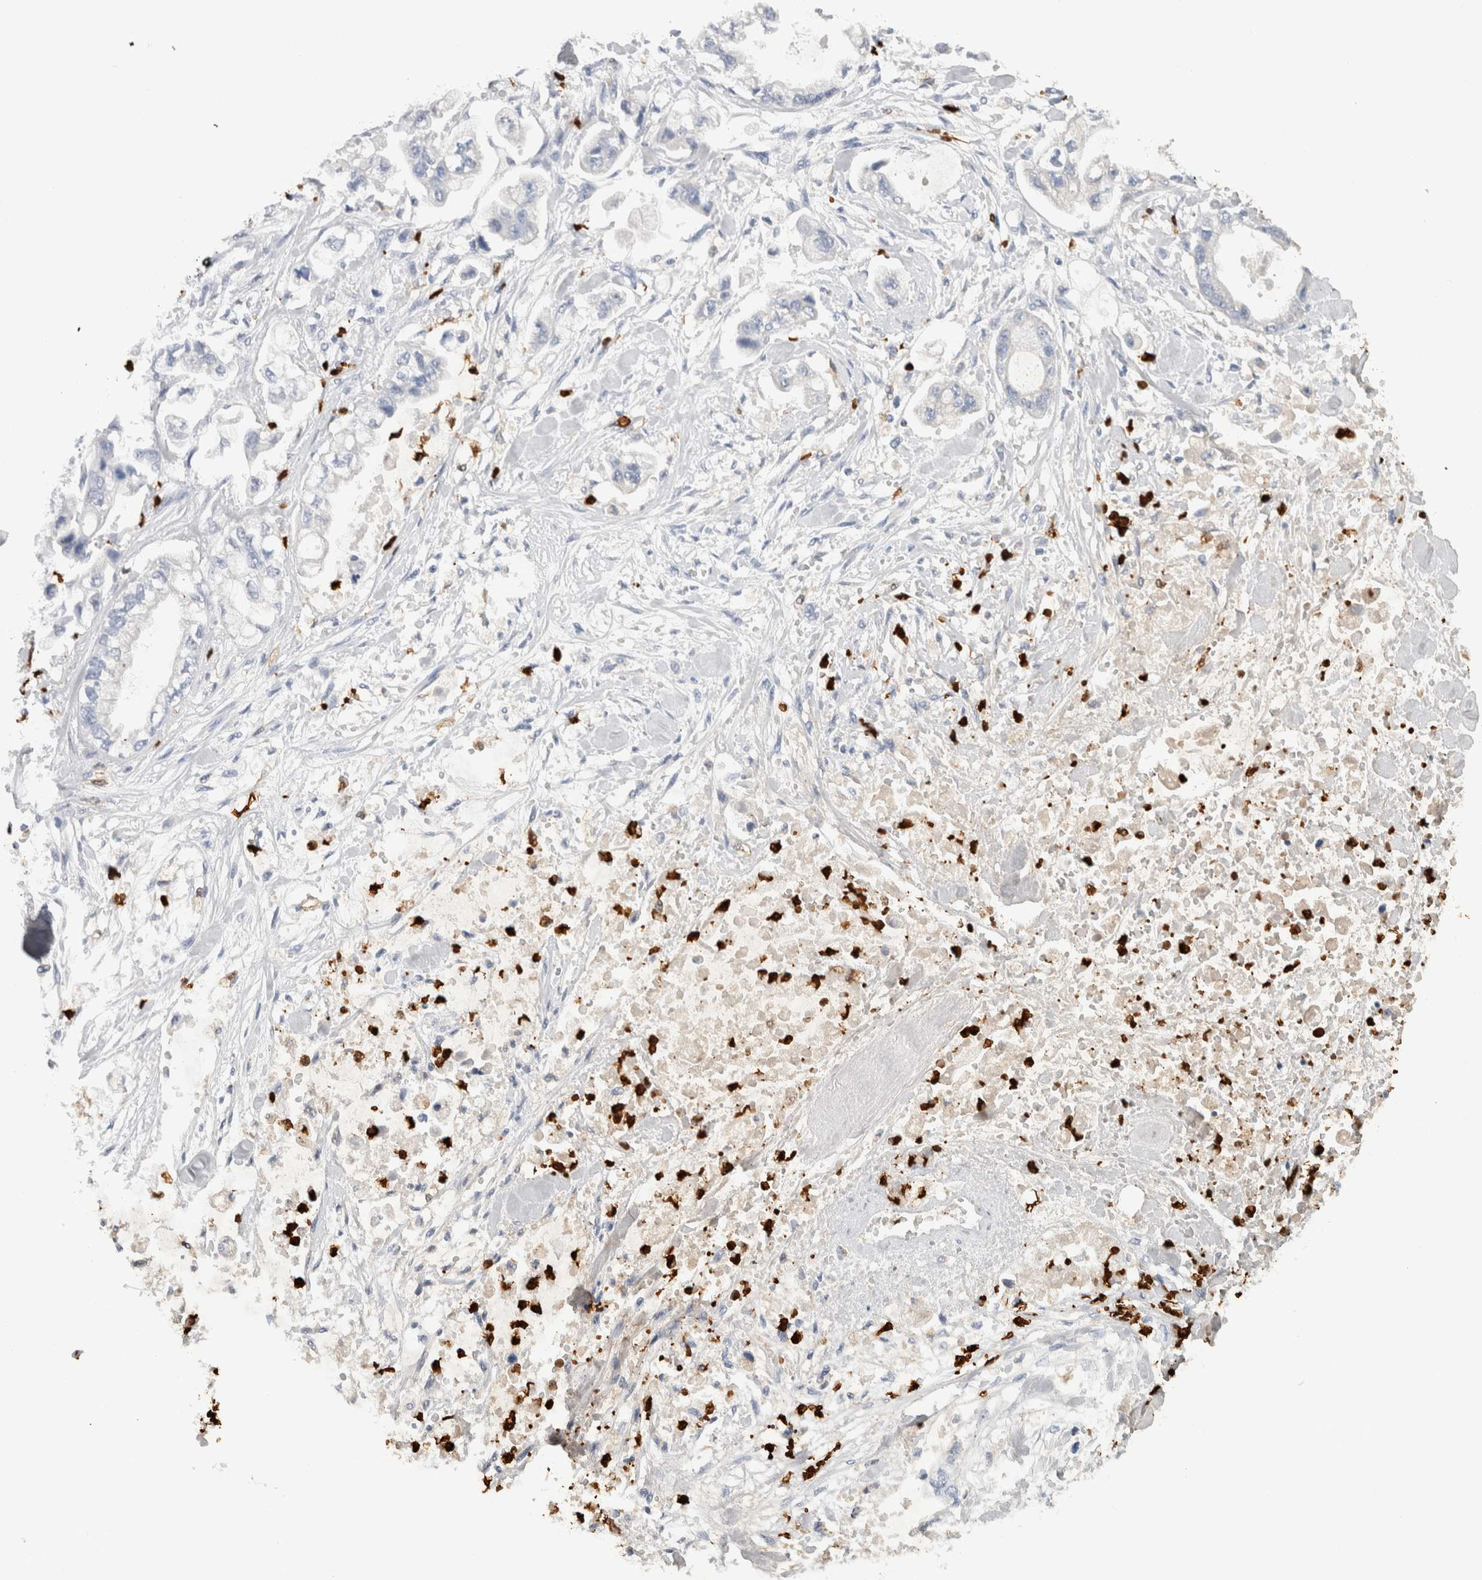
{"staining": {"intensity": "negative", "quantity": "none", "location": "none"}, "tissue": "stomach cancer", "cell_type": "Tumor cells", "image_type": "cancer", "snomed": [{"axis": "morphology", "description": "Normal tissue, NOS"}, {"axis": "morphology", "description": "Adenocarcinoma, NOS"}, {"axis": "topography", "description": "Stomach"}], "caption": "Immunohistochemical staining of stomach cancer (adenocarcinoma) reveals no significant positivity in tumor cells.", "gene": "S100A8", "patient": {"sex": "male", "age": 62}}